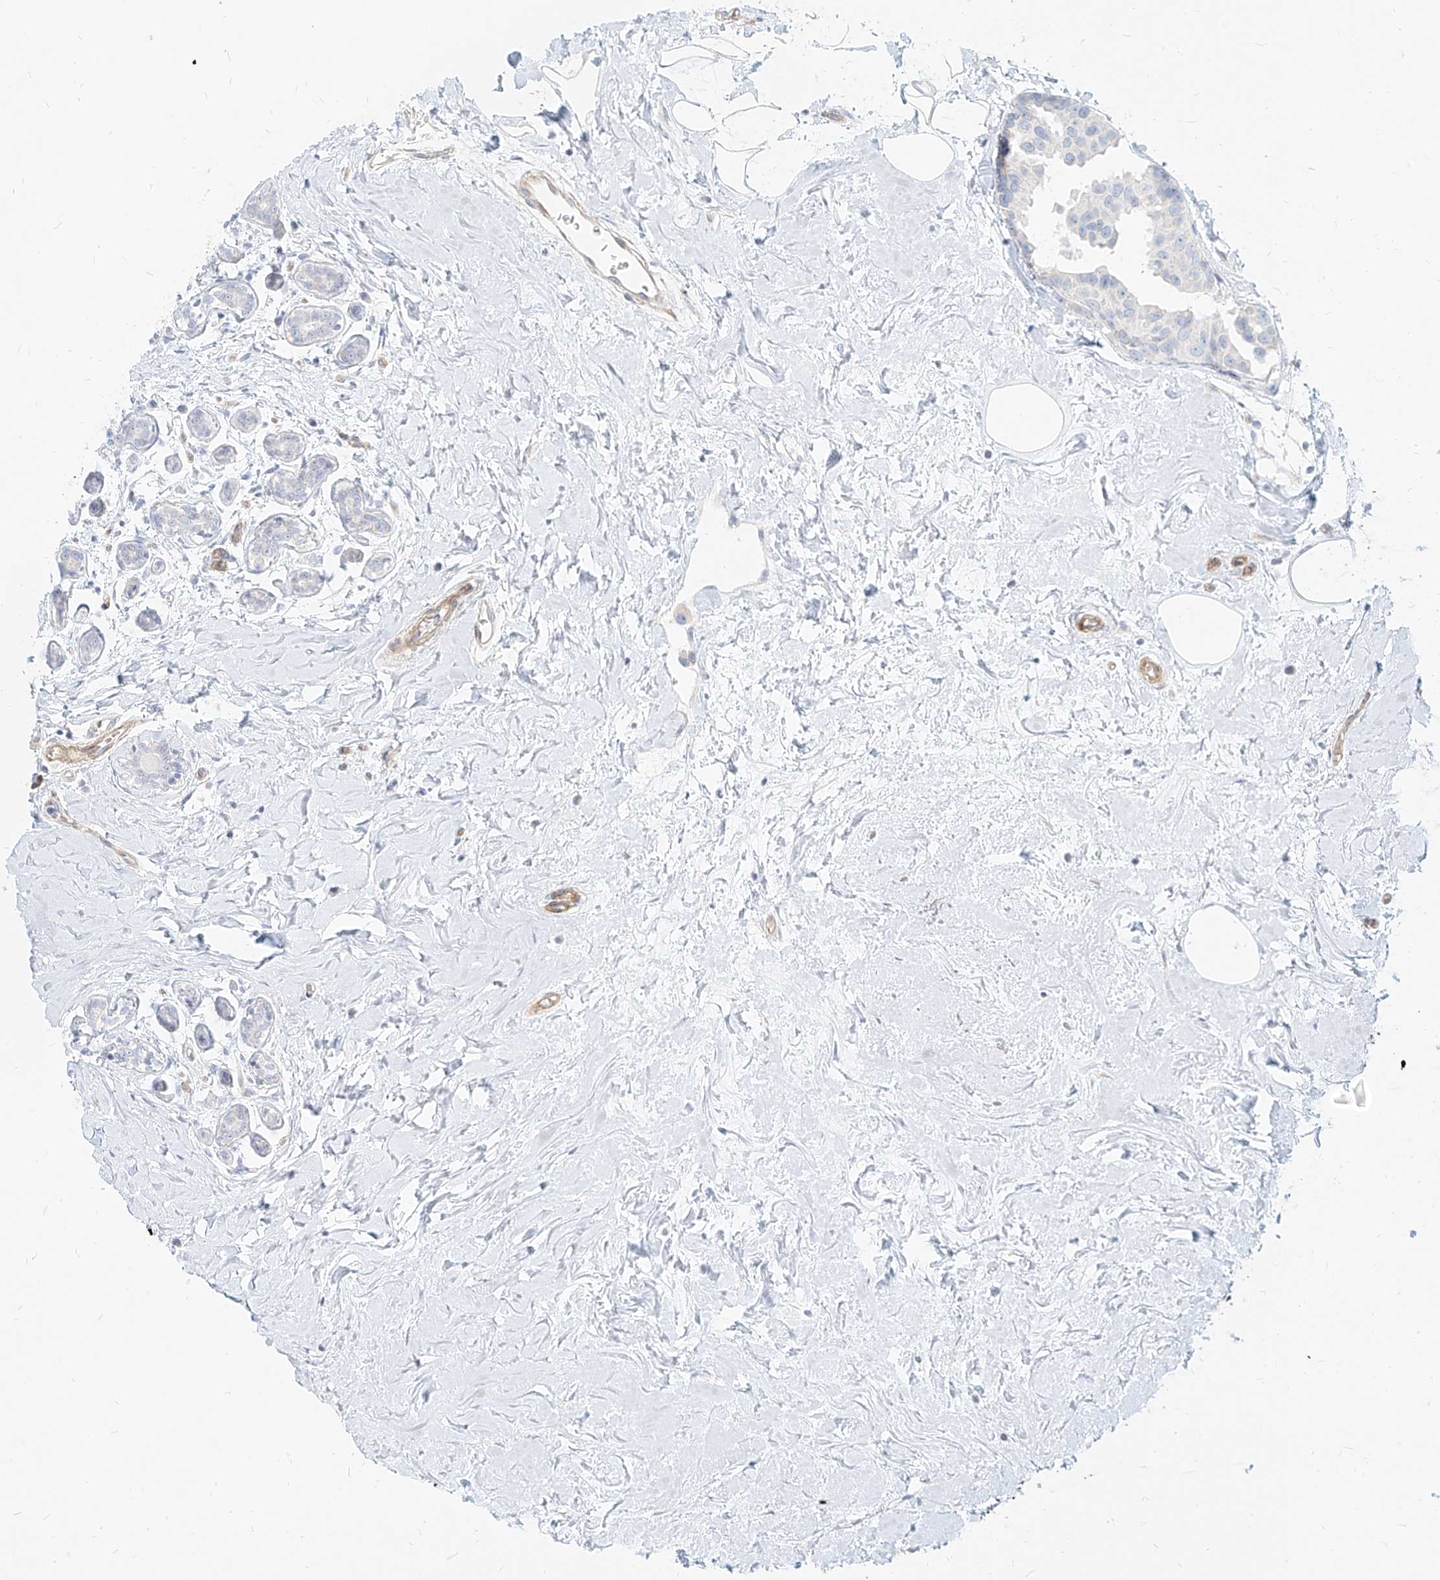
{"staining": {"intensity": "negative", "quantity": "none", "location": "none"}, "tissue": "breast cancer", "cell_type": "Tumor cells", "image_type": "cancer", "snomed": [{"axis": "morphology", "description": "Normal tissue, NOS"}, {"axis": "morphology", "description": "Duct carcinoma"}, {"axis": "topography", "description": "Breast"}], "caption": "Photomicrograph shows no protein staining in tumor cells of breast invasive ductal carcinoma tissue. The staining is performed using DAB brown chromogen with nuclei counter-stained in using hematoxylin.", "gene": "ITPKB", "patient": {"sex": "female", "age": 39}}